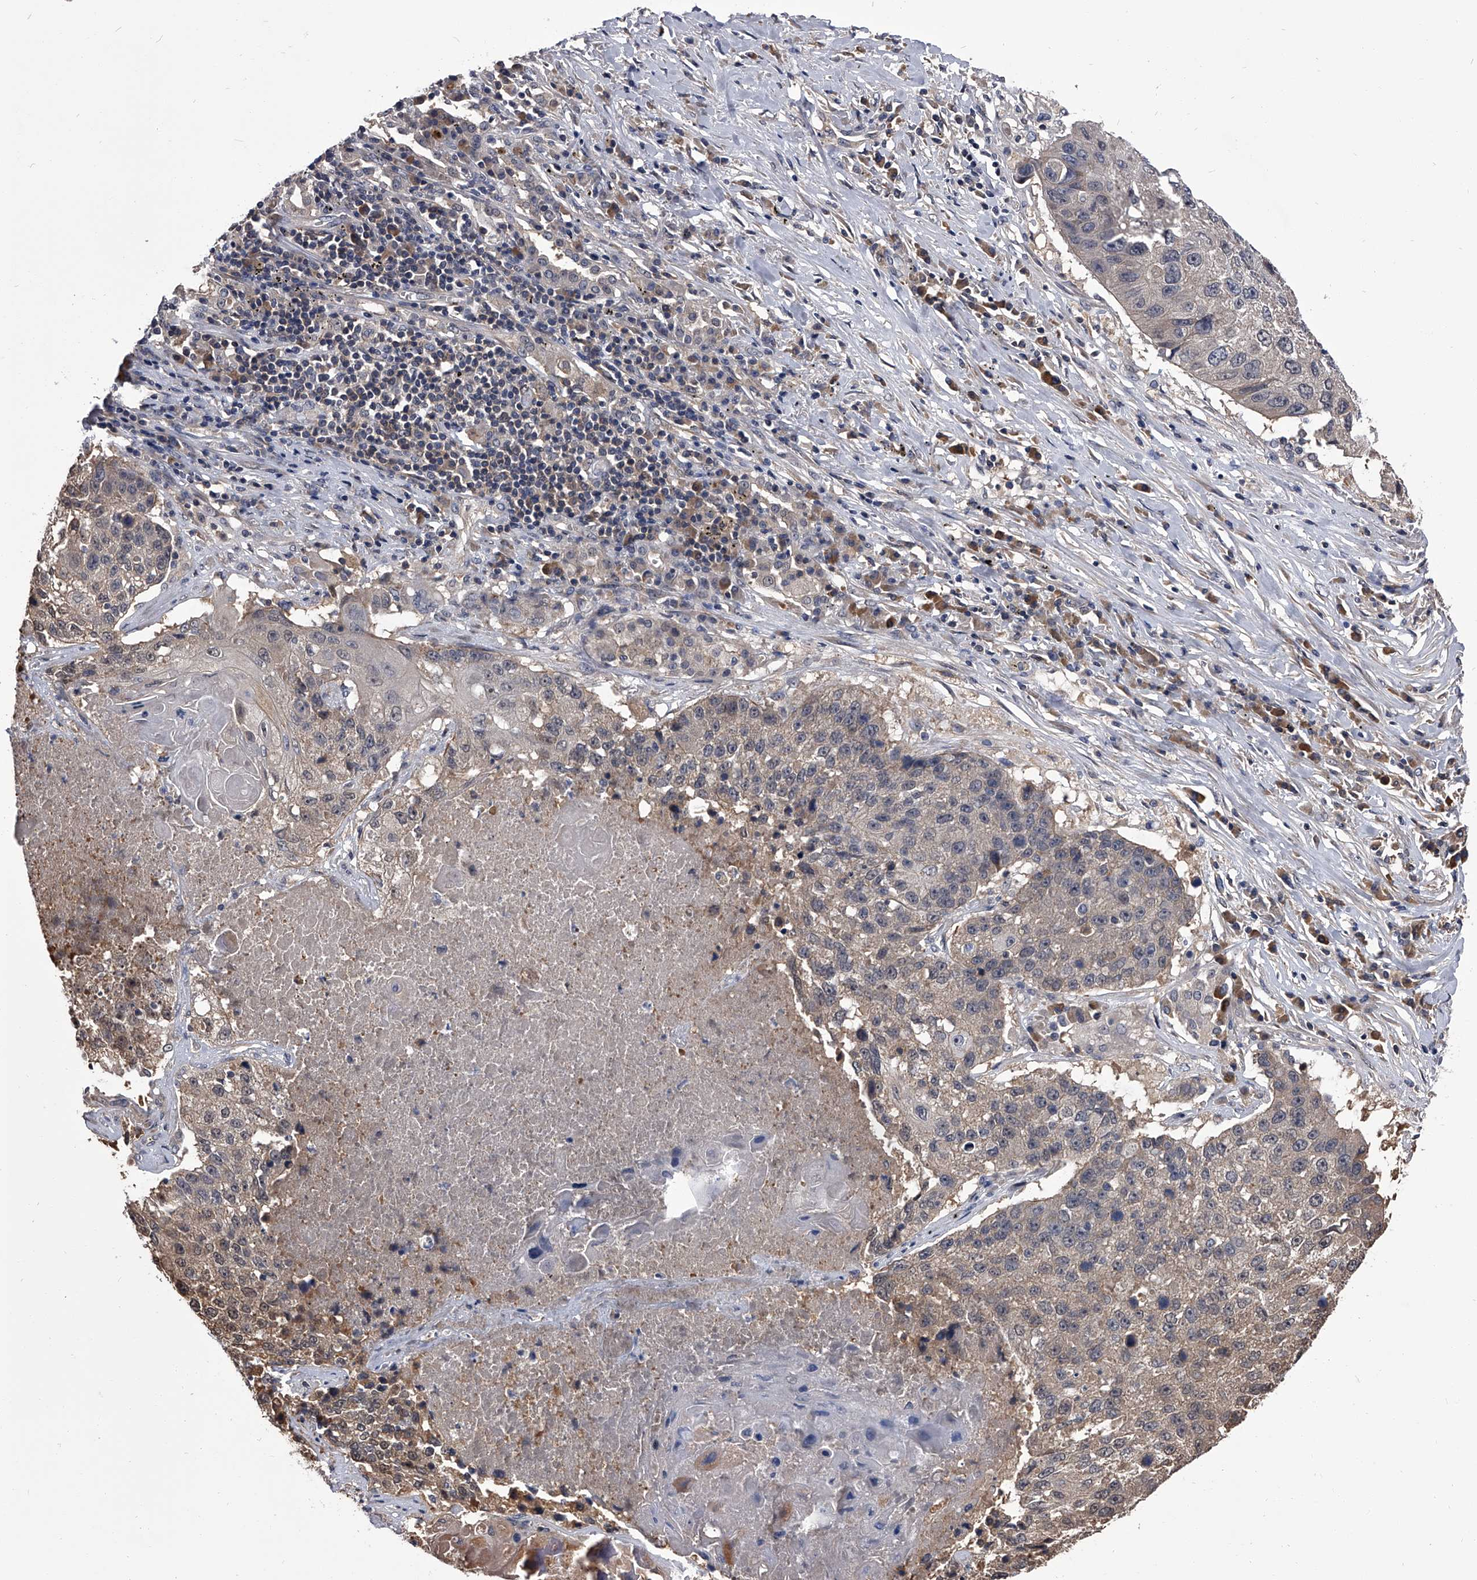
{"staining": {"intensity": "negative", "quantity": "none", "location": "none"}, "tissue": "lung cancer", "cell_type": "Tumor cells", "image_type": "cancer", "snomed": [{"axis": "morphology", "description": "Squamous cell carcinoma, NOS"}, {"axis": "topography", "description": "Lung"}], "caption": "Immunohistochemical staining of lung squamous cell carcinoma reveals no significant positivity in tumor cells.", "gene": "SLC18B1", "patient": {"sex": "male", "age": 61}}